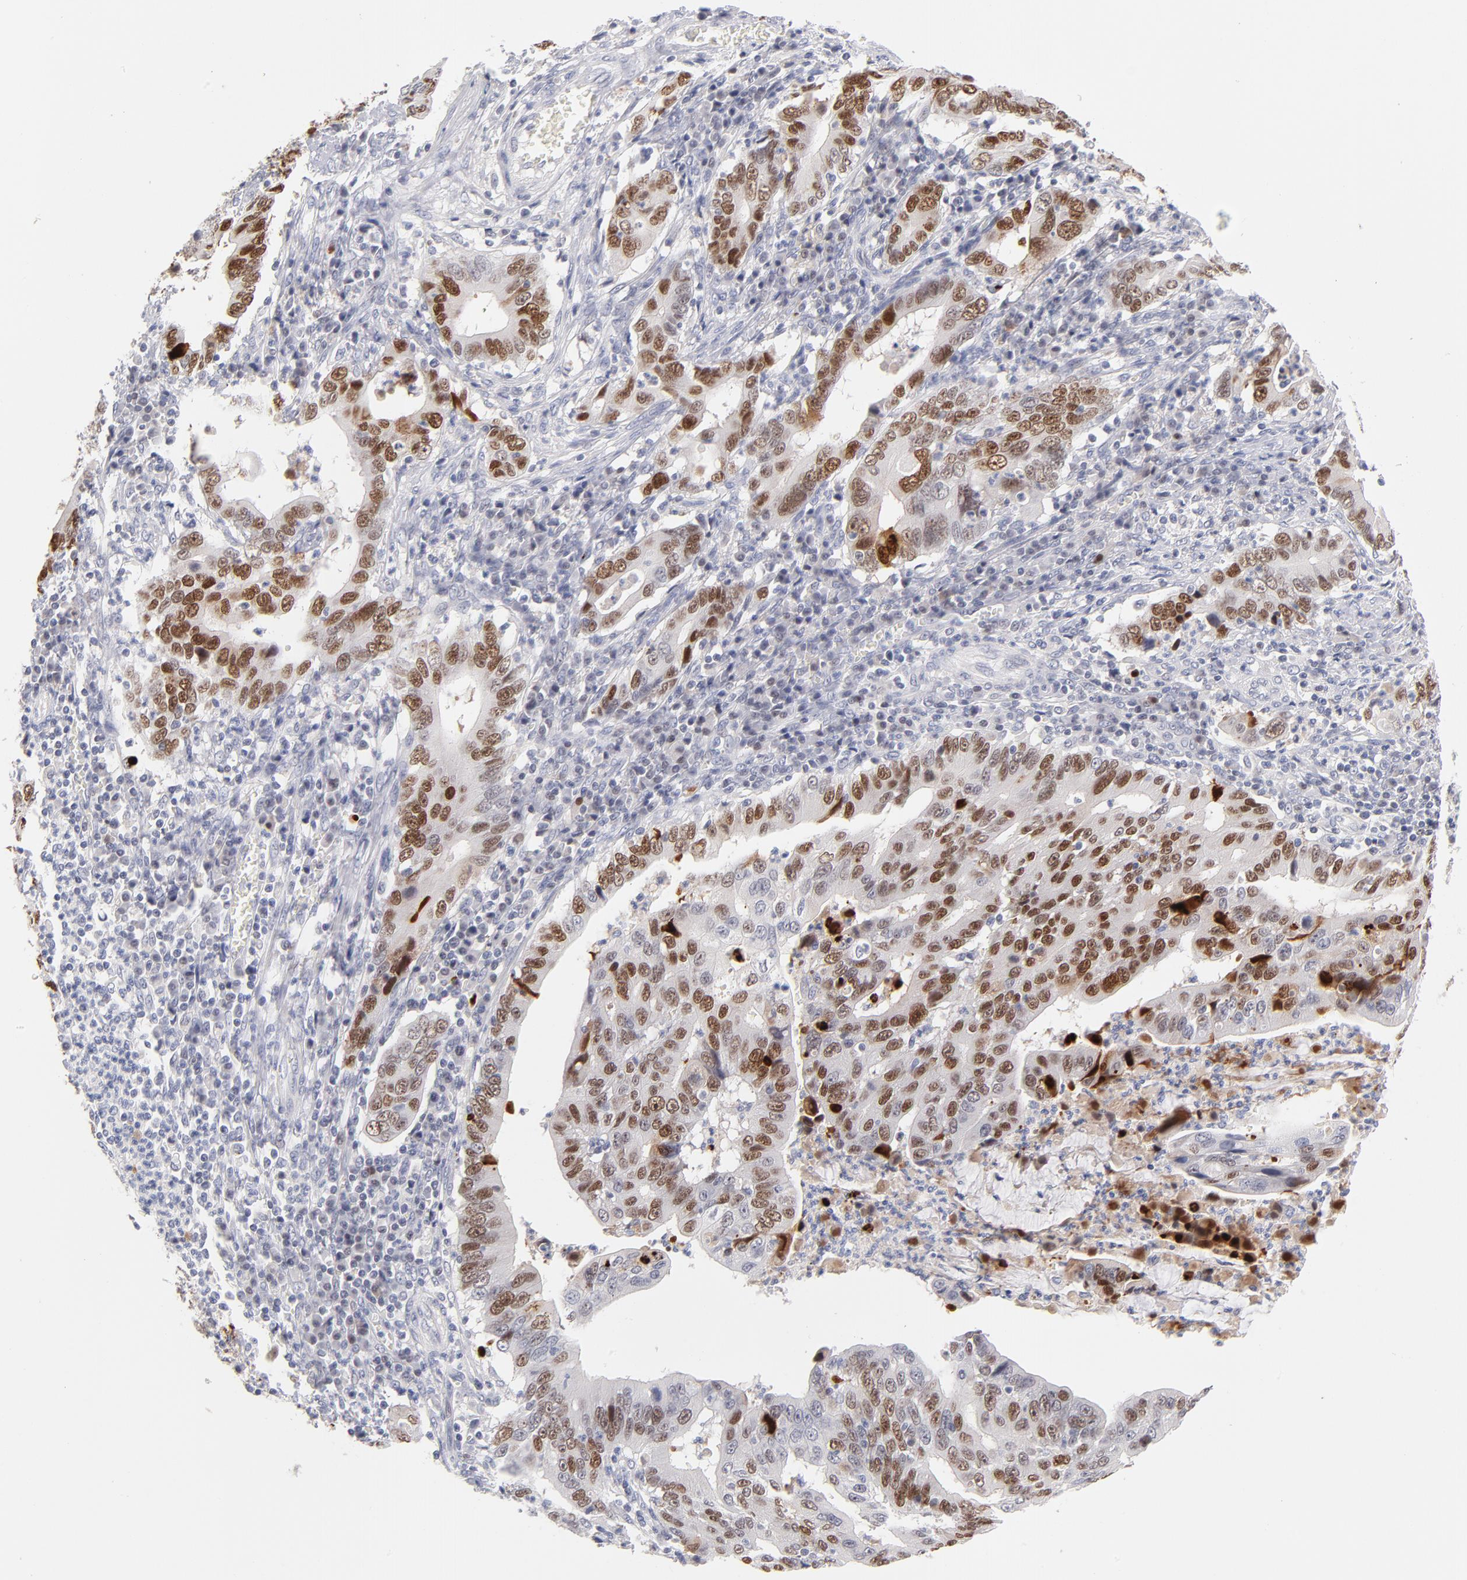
{"staining": {"intensity": "strong", "quantity": ">75%", "location": "nuclear"}, "tissue": "stomach cancer", "cell_type": "Tumor cells", "image_type": "cancer", "snomed": [{"axis": "morphology", "description": "Adenocarcinoma, NOS"}, {"axis": "topography", "description": "Stomach, upper"}], "caption": "Stomach cancer (adenocarcinoma) stained with a brown dye reveals strong nuclear positive staining in about >75% of tumor cells.", "gene": "PARP1", "patient": {"sex": "male", "age": 63}}